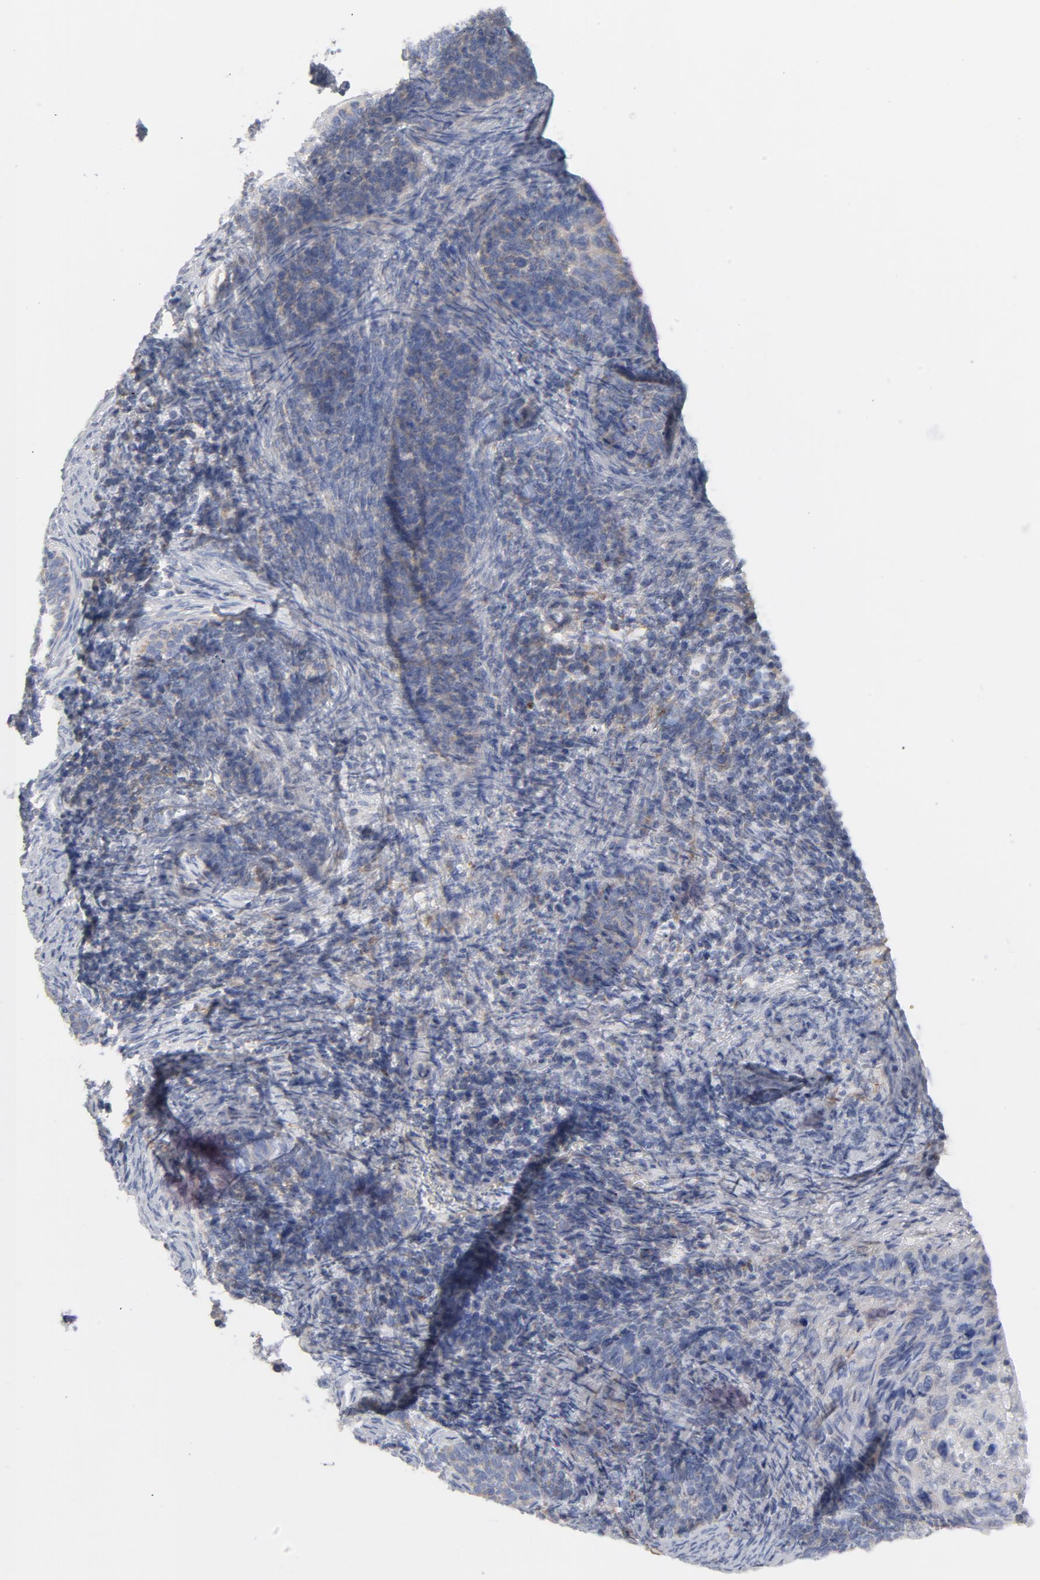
{"staining": {"intensity": "moderate", "quantity": ">75%", "location": "cytoplasmic/membranous"}, "tissue": "cervical cancer", "cell_type": "Tumor cells", "image_type": "cancer", "snomed": [{"axis": "morphology", "description": "Squamous cell carcinoma, NOS"}, {"axis": "topography", "description": "Cervix"}], "caption": "There is medium levels of moderate cytoplasmic/membranous staining in tumor cells of cervical squamous cell carcinoma, as demonstrated by immunohistochemical staining (brown color).", "gene": "OXA1L", "patient": {"sex": "female", "age": 33}}